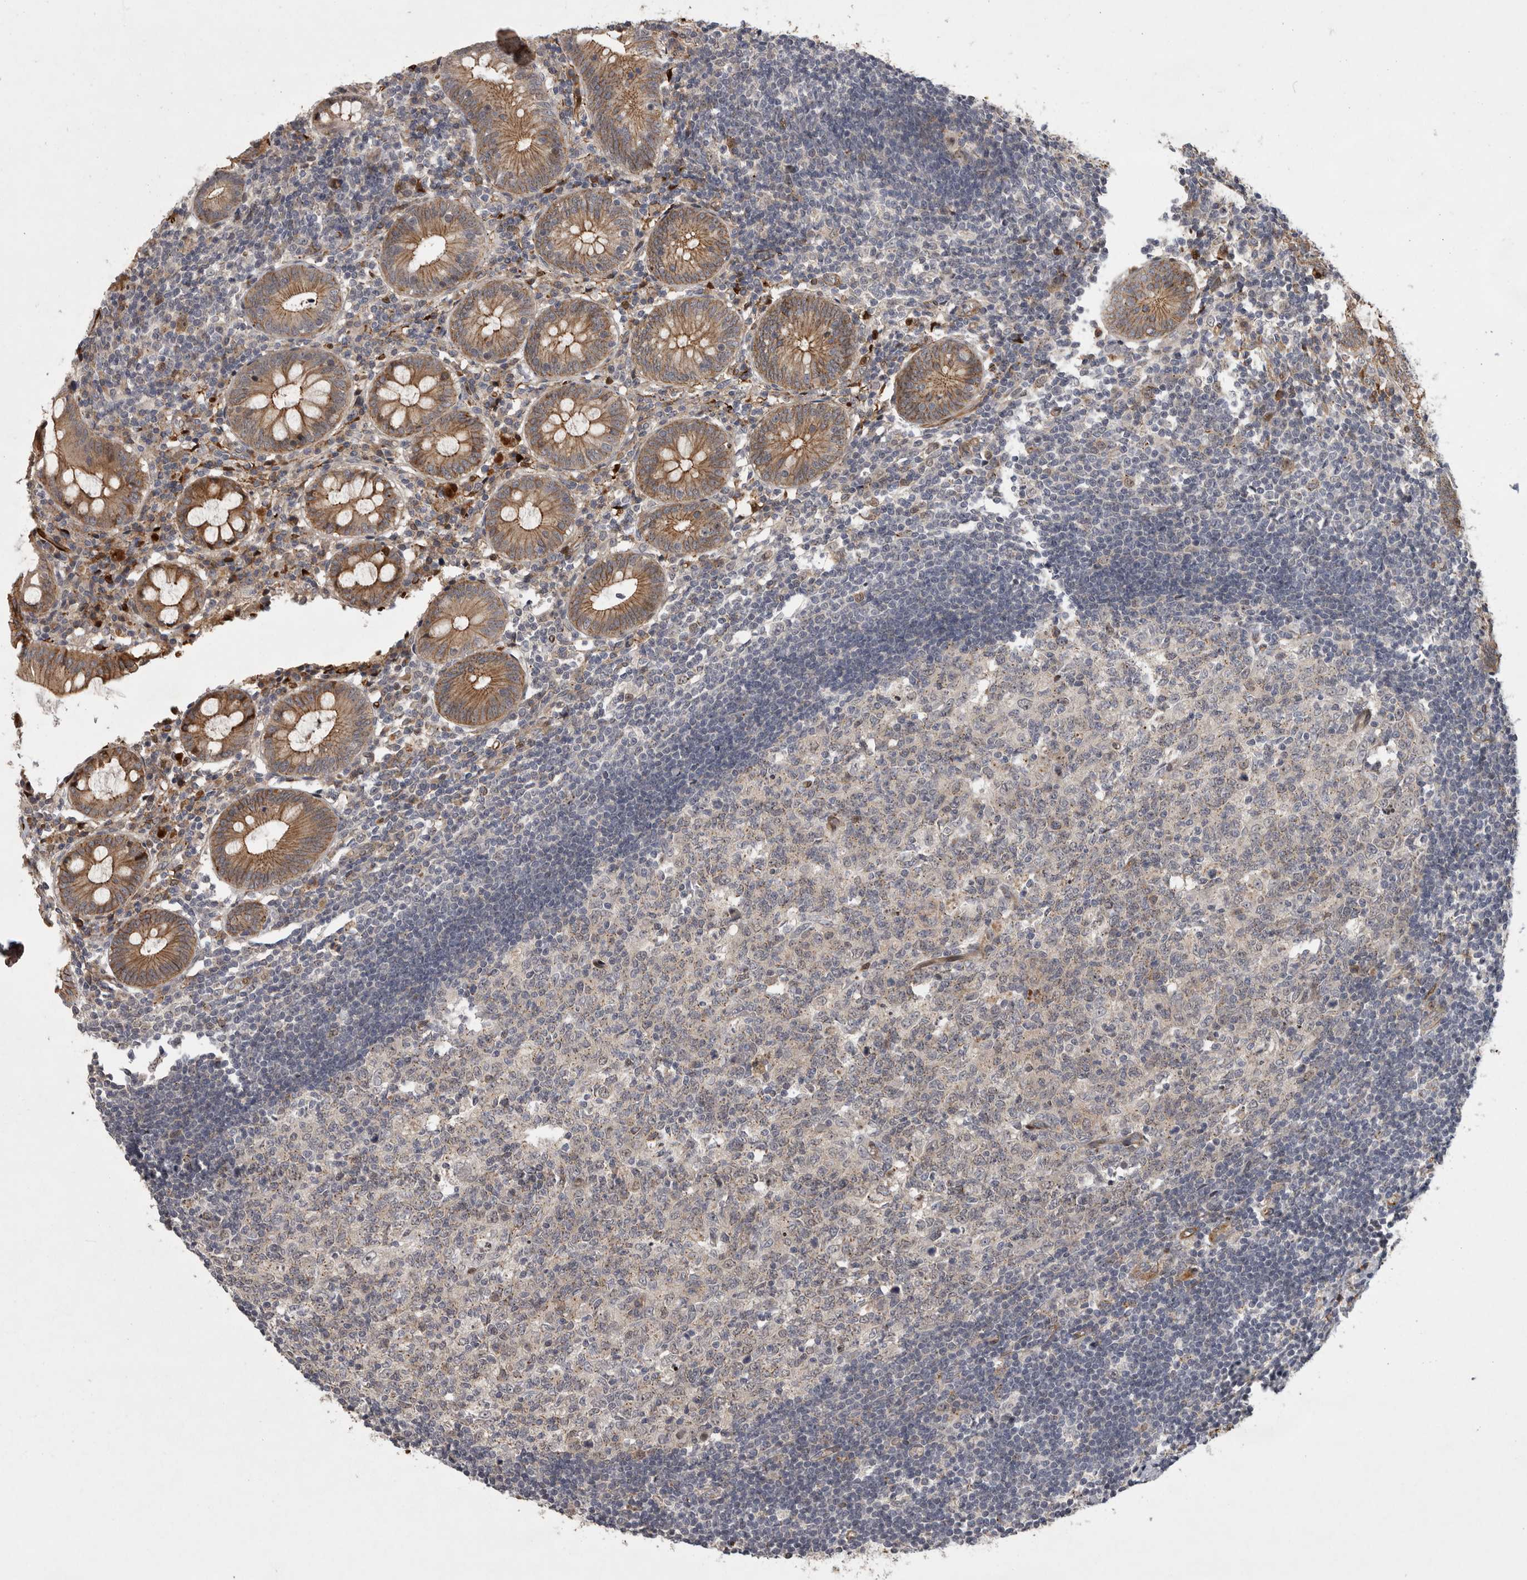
{"staining": {"intensity": "moderate", "quantity": ">75%", "location": "cytoplasmic/membranous"}, "tissue": "appendix", "cell_type": "Glandular cells", "image_type": "normal", "snomed": [{"axis": "morphology", "description": "Normal tissue, NOS"}, {"axis": "topography", "description": "Appendix"}], "caption": "Human appendix stained for a protein (brown) shows moderate cytoplasmic/membranous positive staining in approximately >75% of glandular cells.", "gene": "MPDZ", "patient": {"sex": "female", "age": 54}}